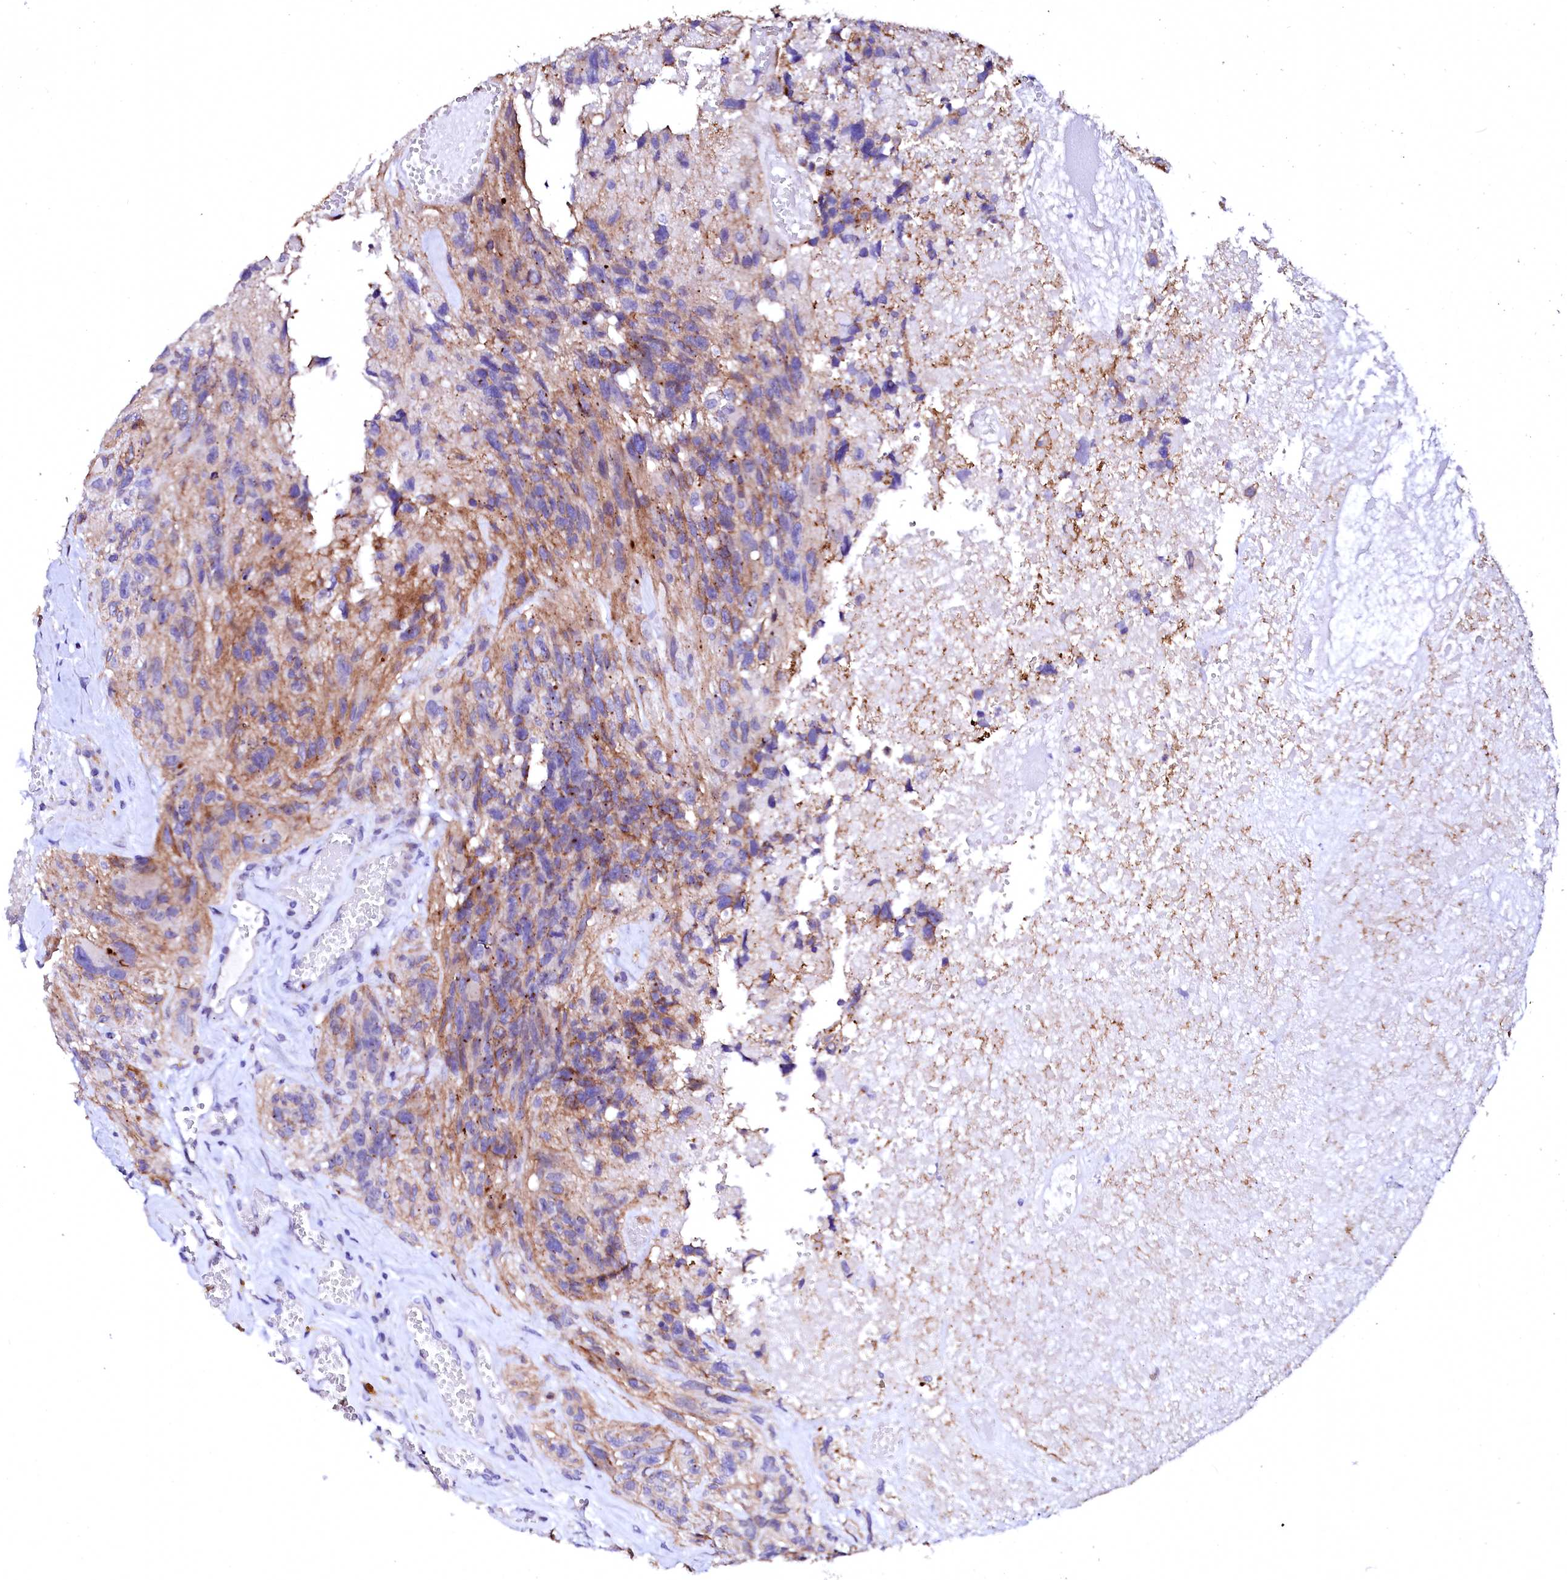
{"staining": {"intensity": "negative", "quantity": "none", "location": "none"}, "tissue": "glioma", "cell_type": "Tumor cells", "image_type": "cancer", "snomed": [{"axis": "morphology", "description": "Glioma, malignant, High grade"}, {"axis": "topography", "description": "Brain"}], "caption": "Malignant high-grade glioma was stained to show a protein in brown. There is no significant staining in tumor cells.", "gene": "NALF1", "patient": {"sex": "male", "age": 69}}